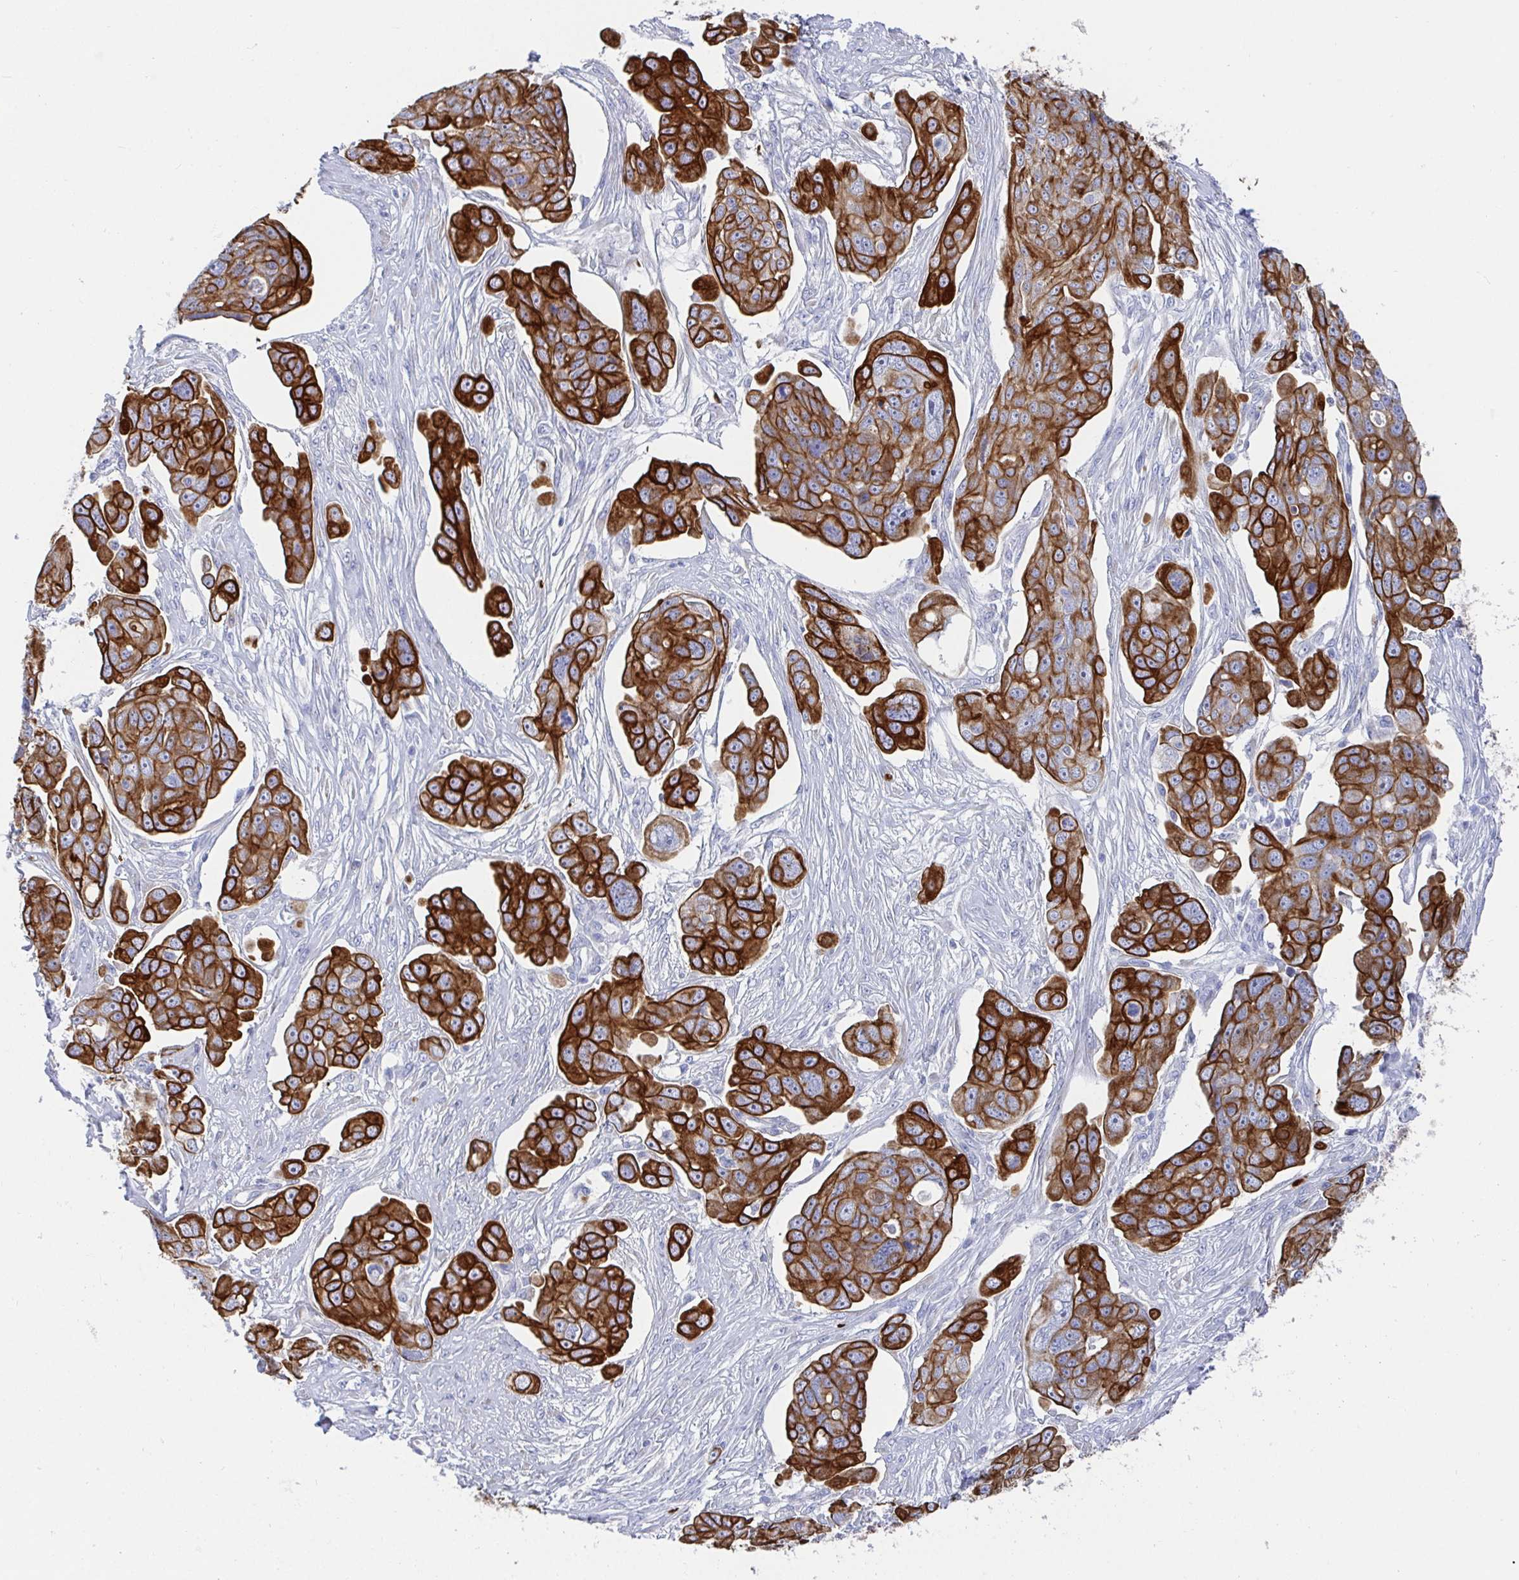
{"staining": {"intensity": "strong", "quantity": ">75%", "location": "cytoplasmic/membranous"}, "tissue": "ovarian cancer", "cell_type": "Tumor cells", "image_type": "cancer", "snomed": [{"axis": "morphology", "description": "Carcinoma, endometroid"}, {"axis": "topography", "description": "Ovary"}], "caption": "This histopathology image reveals IHC staining of human ovarian cancer (endometroid carcinoma), with high strong cytoplasmic/membranous expression in approximately >75% of tumor cells.", "gene": "CLDN8", "patient": {"sex": "female", "age": 70}}